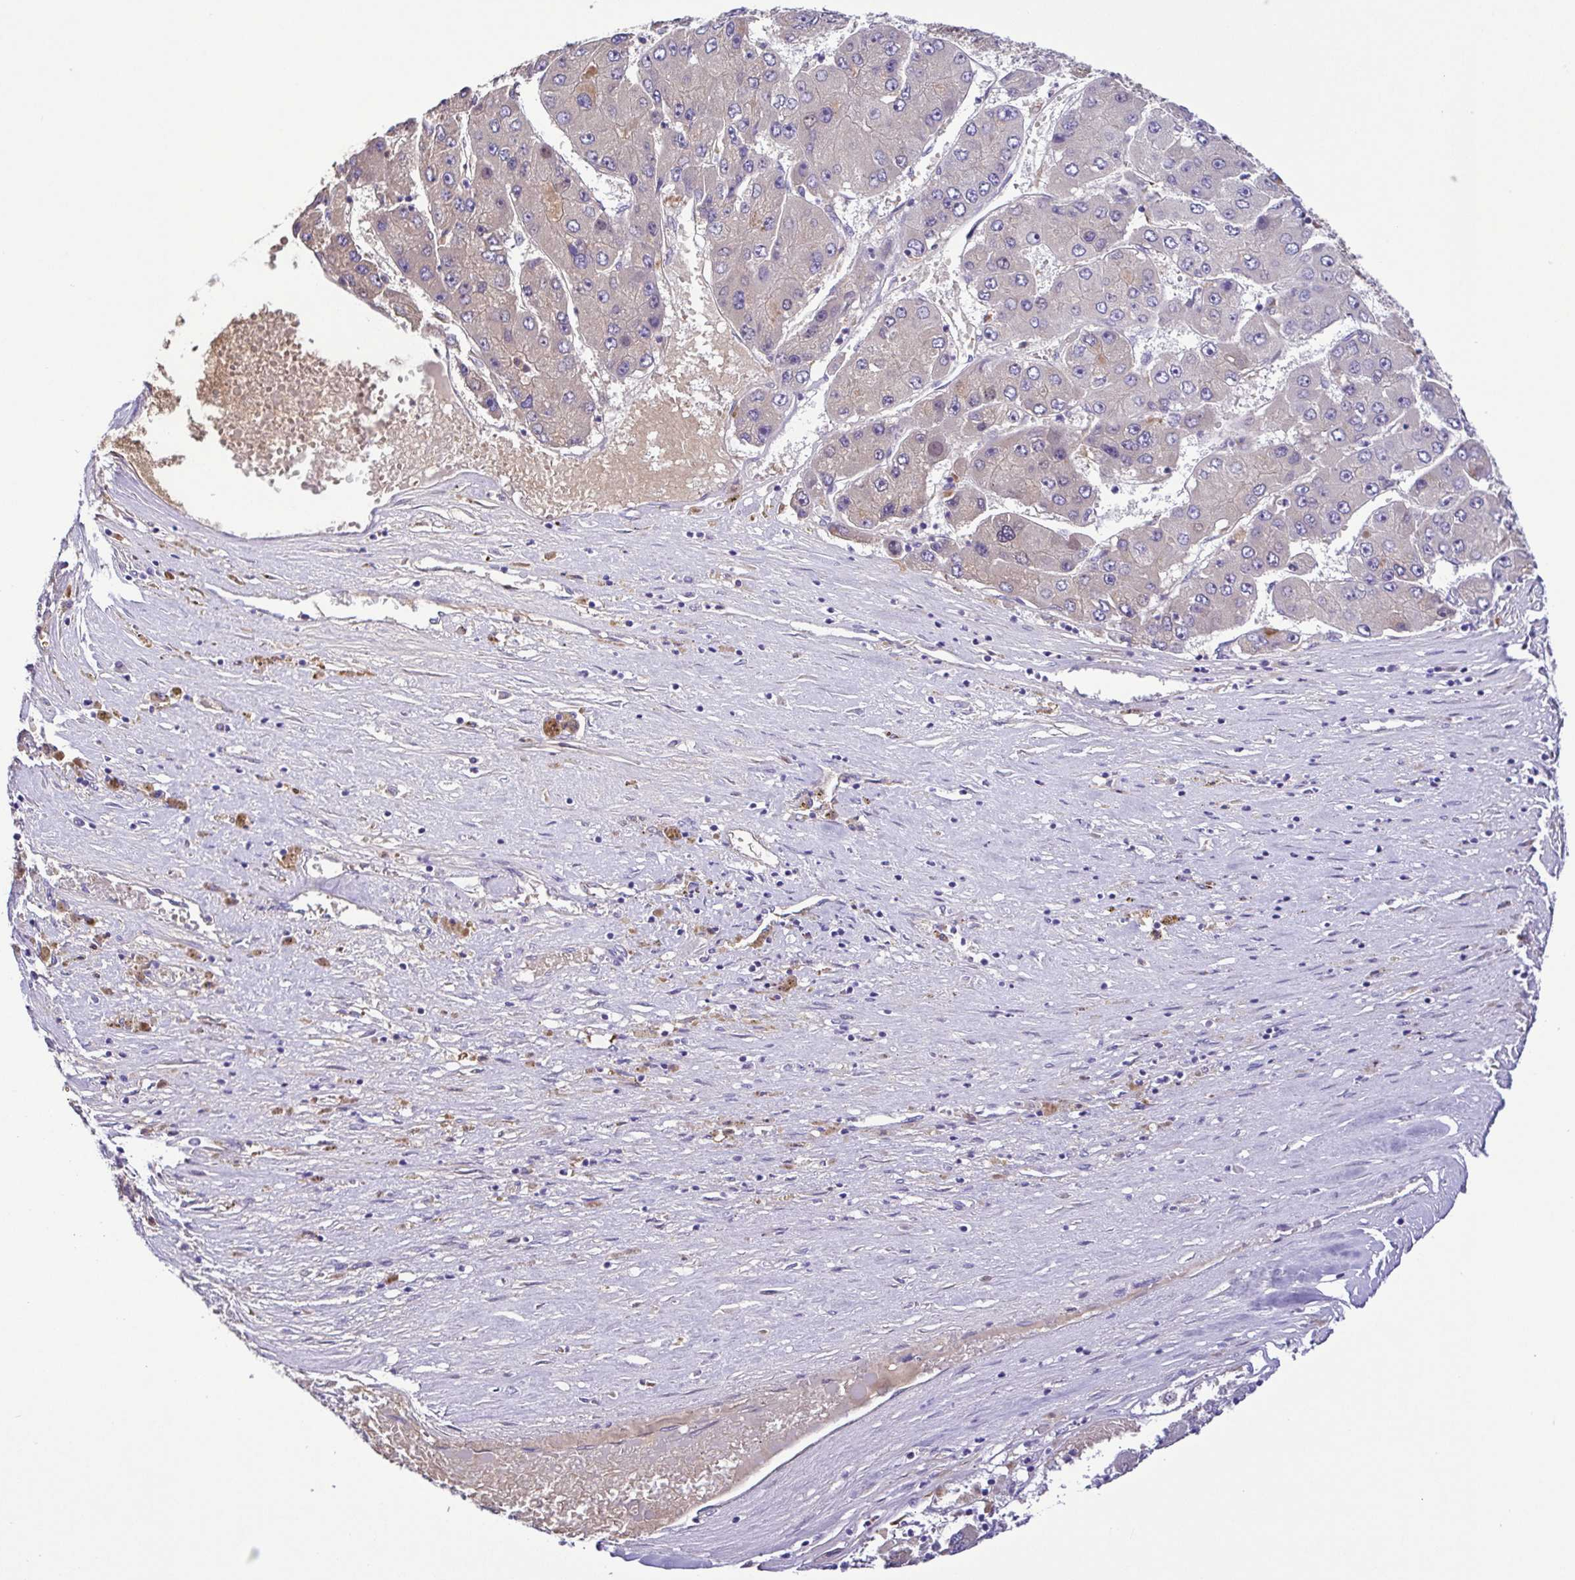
{"staining": {"intensity": "negative", "quantity": "none", "location": "none"}, "tissue": "liver cancer", "cell_type": "Tumor cells", "image_type": "cancer", "snomed": [{"axis": "morphology", "description": "Carcinoma, Hepatocellular, NOS"}, {"axis": "topography", "description": "Liver"}], "caption": "Tumor cells show no significant expression in liver hepatocellular carcinoma. (Immunohistochemistry, brightfield microscopy, high magnification).", "gene": "IGFL1", "patient": {"sex": "female", "age": 61}}